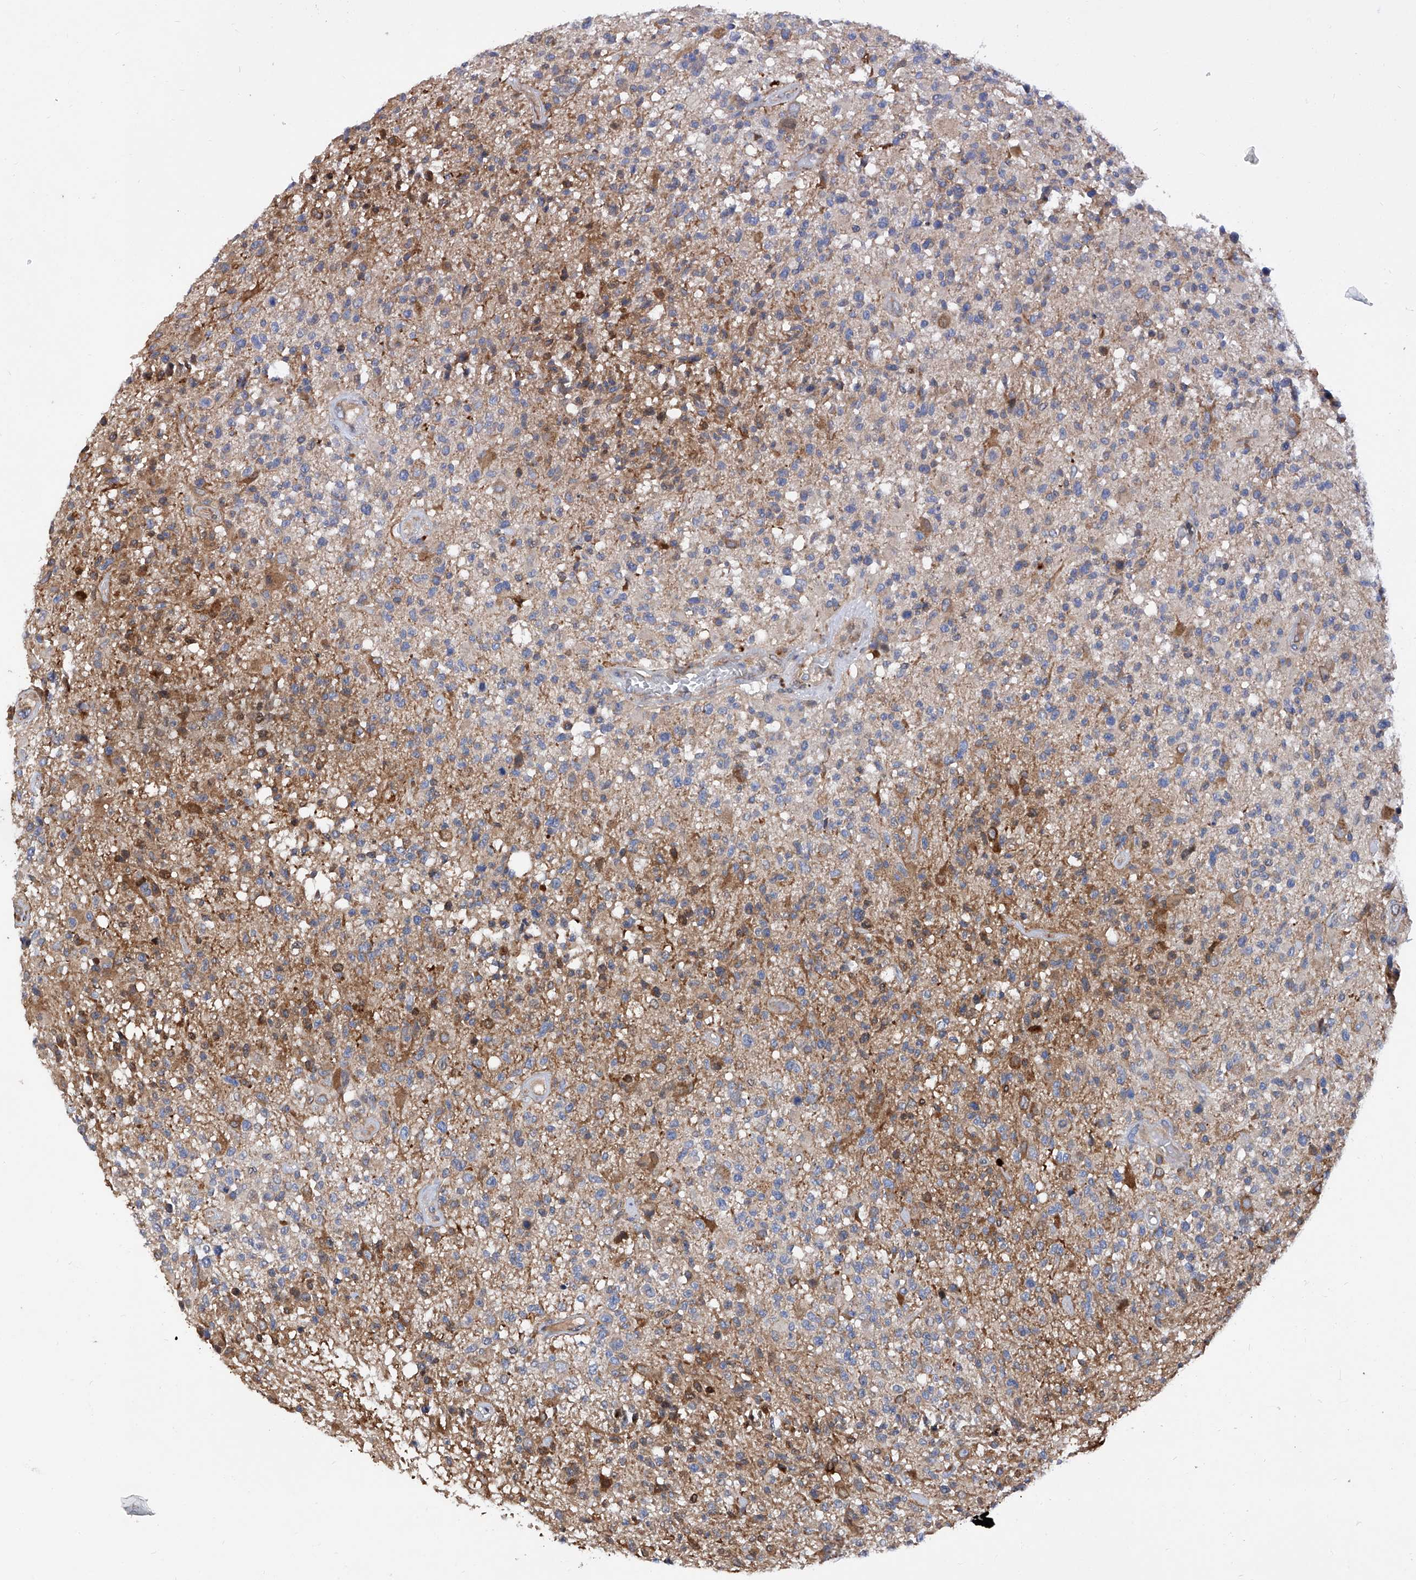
{"staining": {"intensity": "moderate", "quantity": "<25%", "location": "cytoplasmic/membranous"}, "tissue": "glioma", "cell_type": "Tumor cells", "image_type": "cancer", "snomed": [{"axis": "morphology", "description": "Glioma, malignant, High grade"}, {"axis": "morphology", "description": "Glioblastoma, NOS"}, {"axis": "topography", "description": "Brain"}], "caption": "Glioblastoma was stained to show a protein in brown. There is low levels of moderate cytoplasmic/membranous positivity in approximately <25% of tumor cells.", "gene": "INPP5B", "patient": {"sex": "male", "age": 60}}